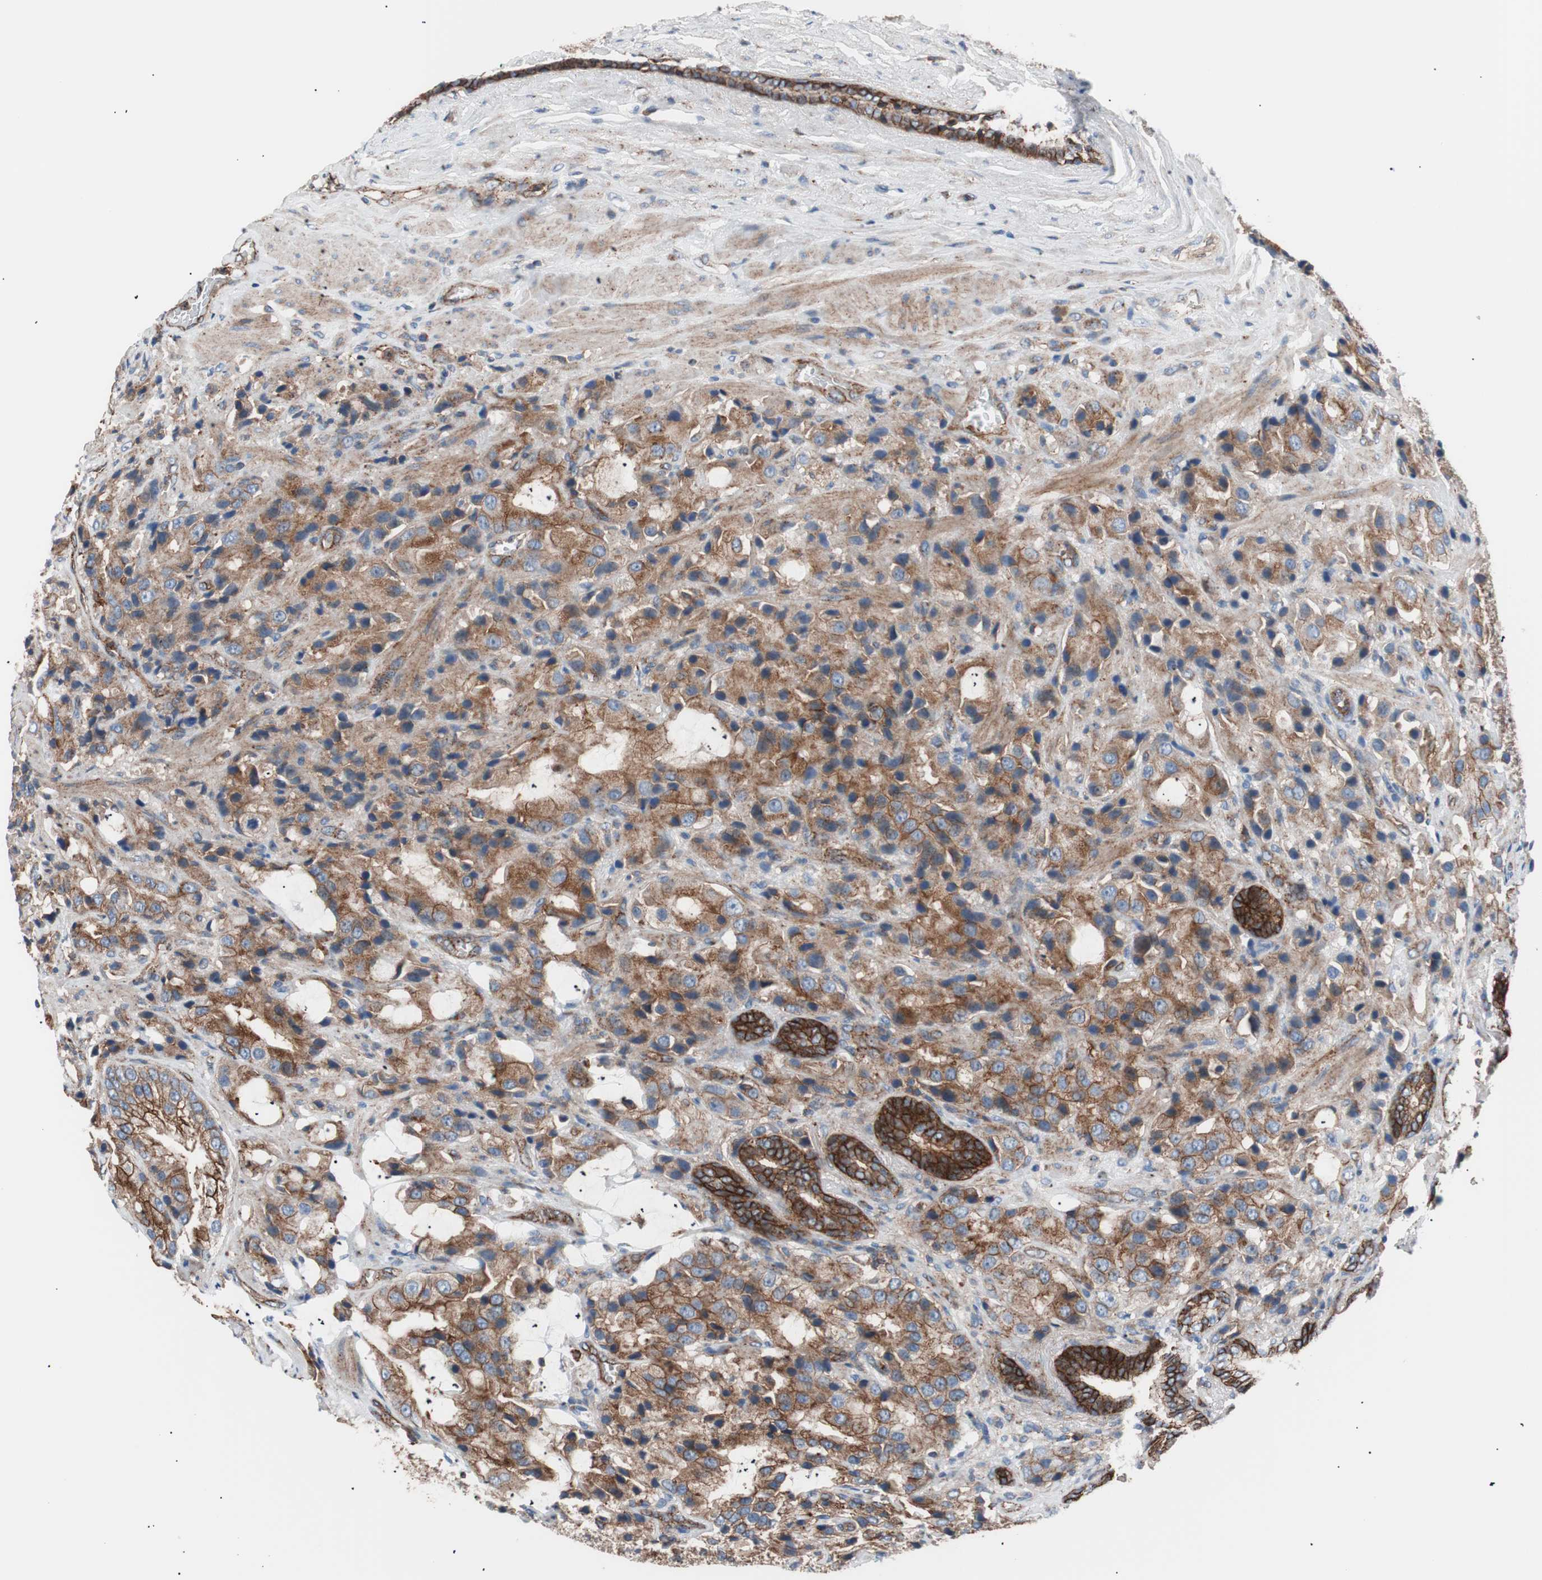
{"staining": {"intensity": "moderate", "quantity": ">75%", "location": "cytoplasmic/membranous"}, "tissue": "prostate cancer", "cell_type": "Tumor cells", "image_type": "cancer", "snomed": [{"axis": "morphology", "description": "Adenocarcinoma, High grade"}, {"axis": "topography", "description": "Prostate"}], "caption": "Protein expression analysis of human high-grade adenocarcinoma (prostate) reveals moderate cytoplasmic/membranous expression in about >75% of tumor cells.", "gene": "FLOT2", "patient": {"sex": "male", "age": 70}}